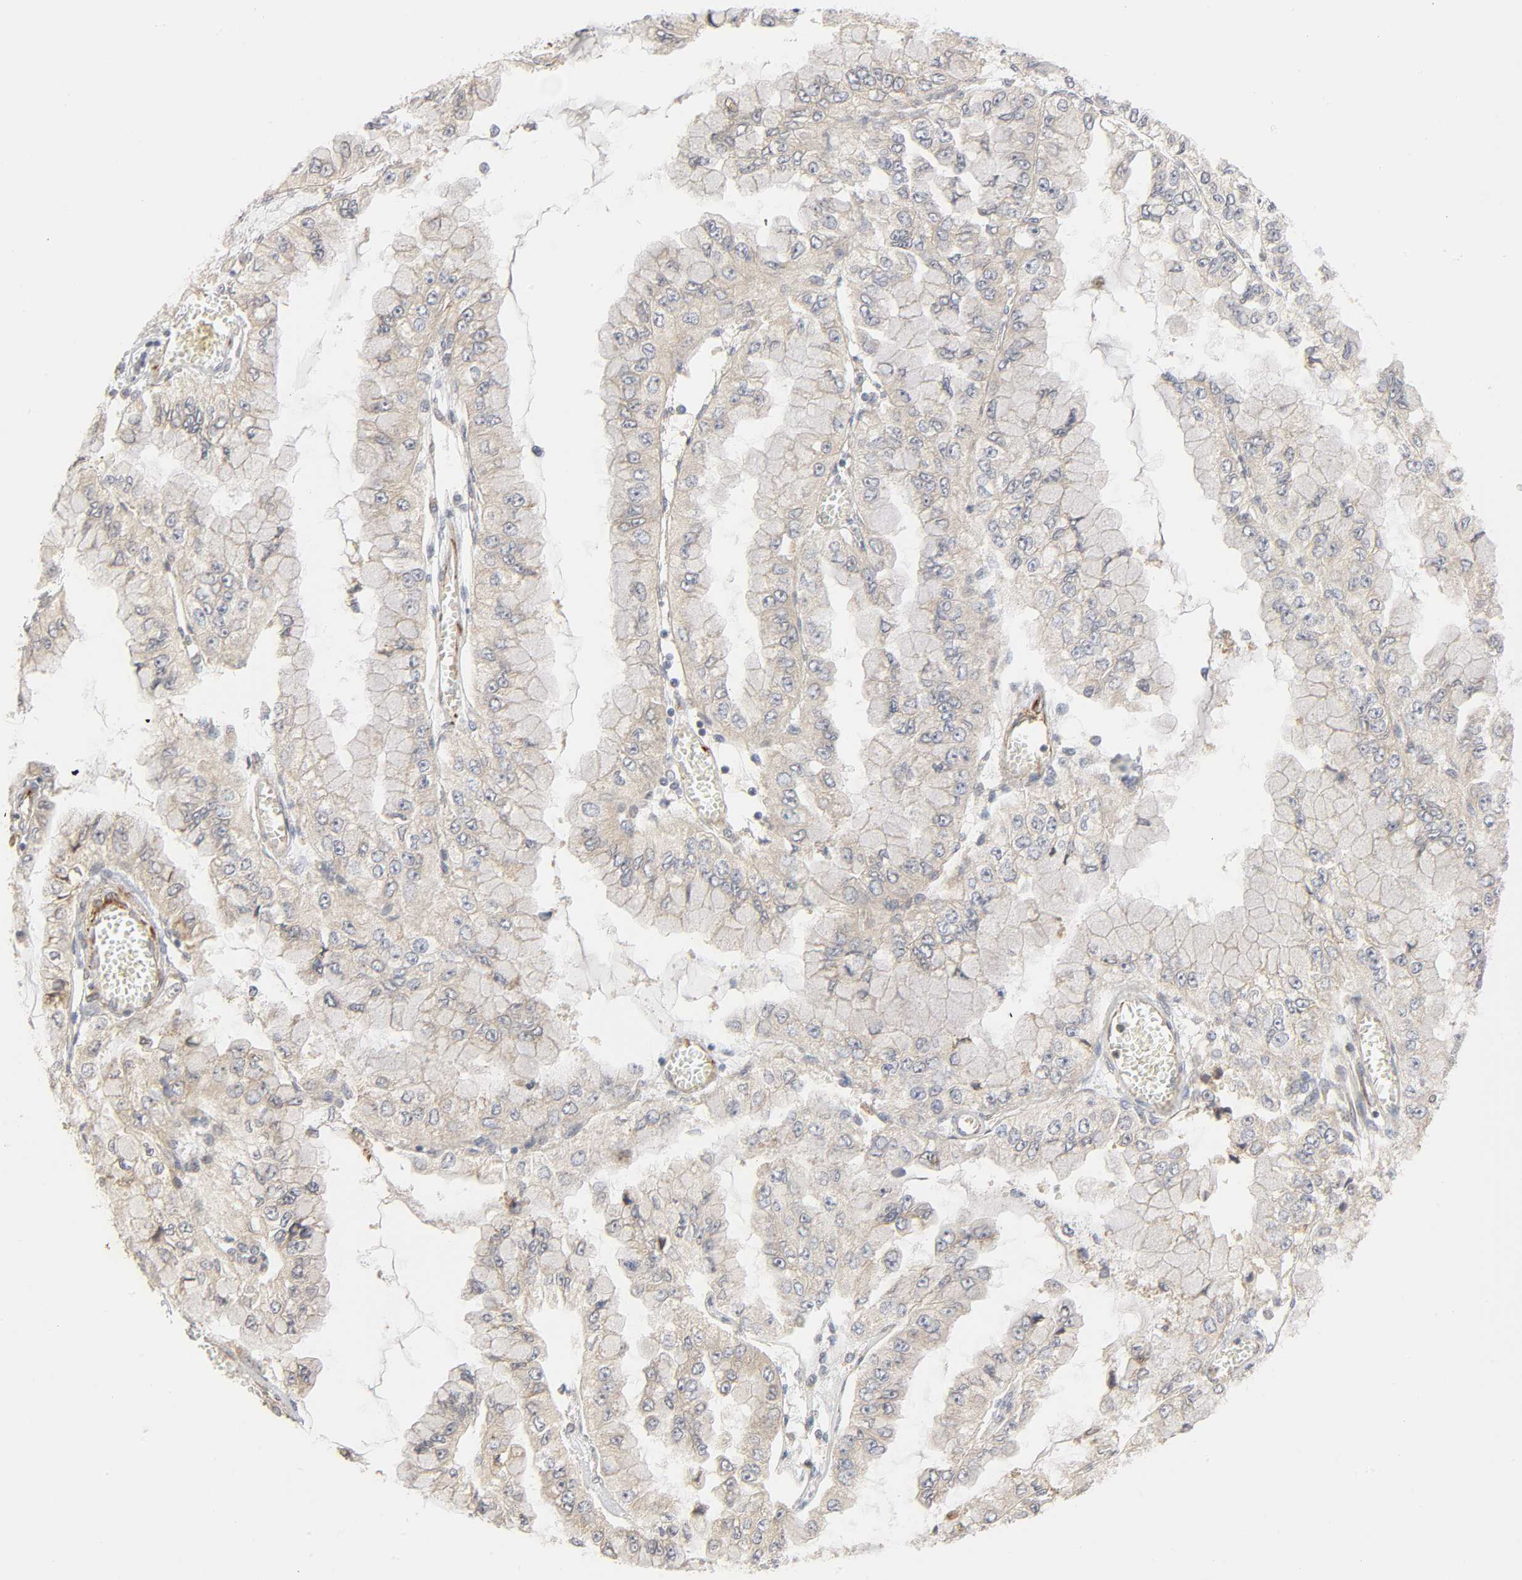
{"staining": {"intensity": "moderate", "quantity": ">75%", "location": "cytoplasmic/membranous"}, "tissue": "liver cancer", "cell_type": "Tumor cells", "image_type": "cancer", "snomed": [{"axis": "morphology", "description": "Cholangiocarcinoma"}, {"axis": "topography", "description": "Liver"}], "caption": "Immunohistochemistry (IHC) micrograph of neoplastic tissue: human liver cancer (cholangiocarcinoma) stained using immunohistochemistry exhibits medium levels of moderate protein expression localized specifically in the cytoplasmic/membranous of tumor cells, appearing as a cytoplasmic/membranous brown color.", "gene": "FAM118A", "patient": {"sex": "female", "age": 79}}